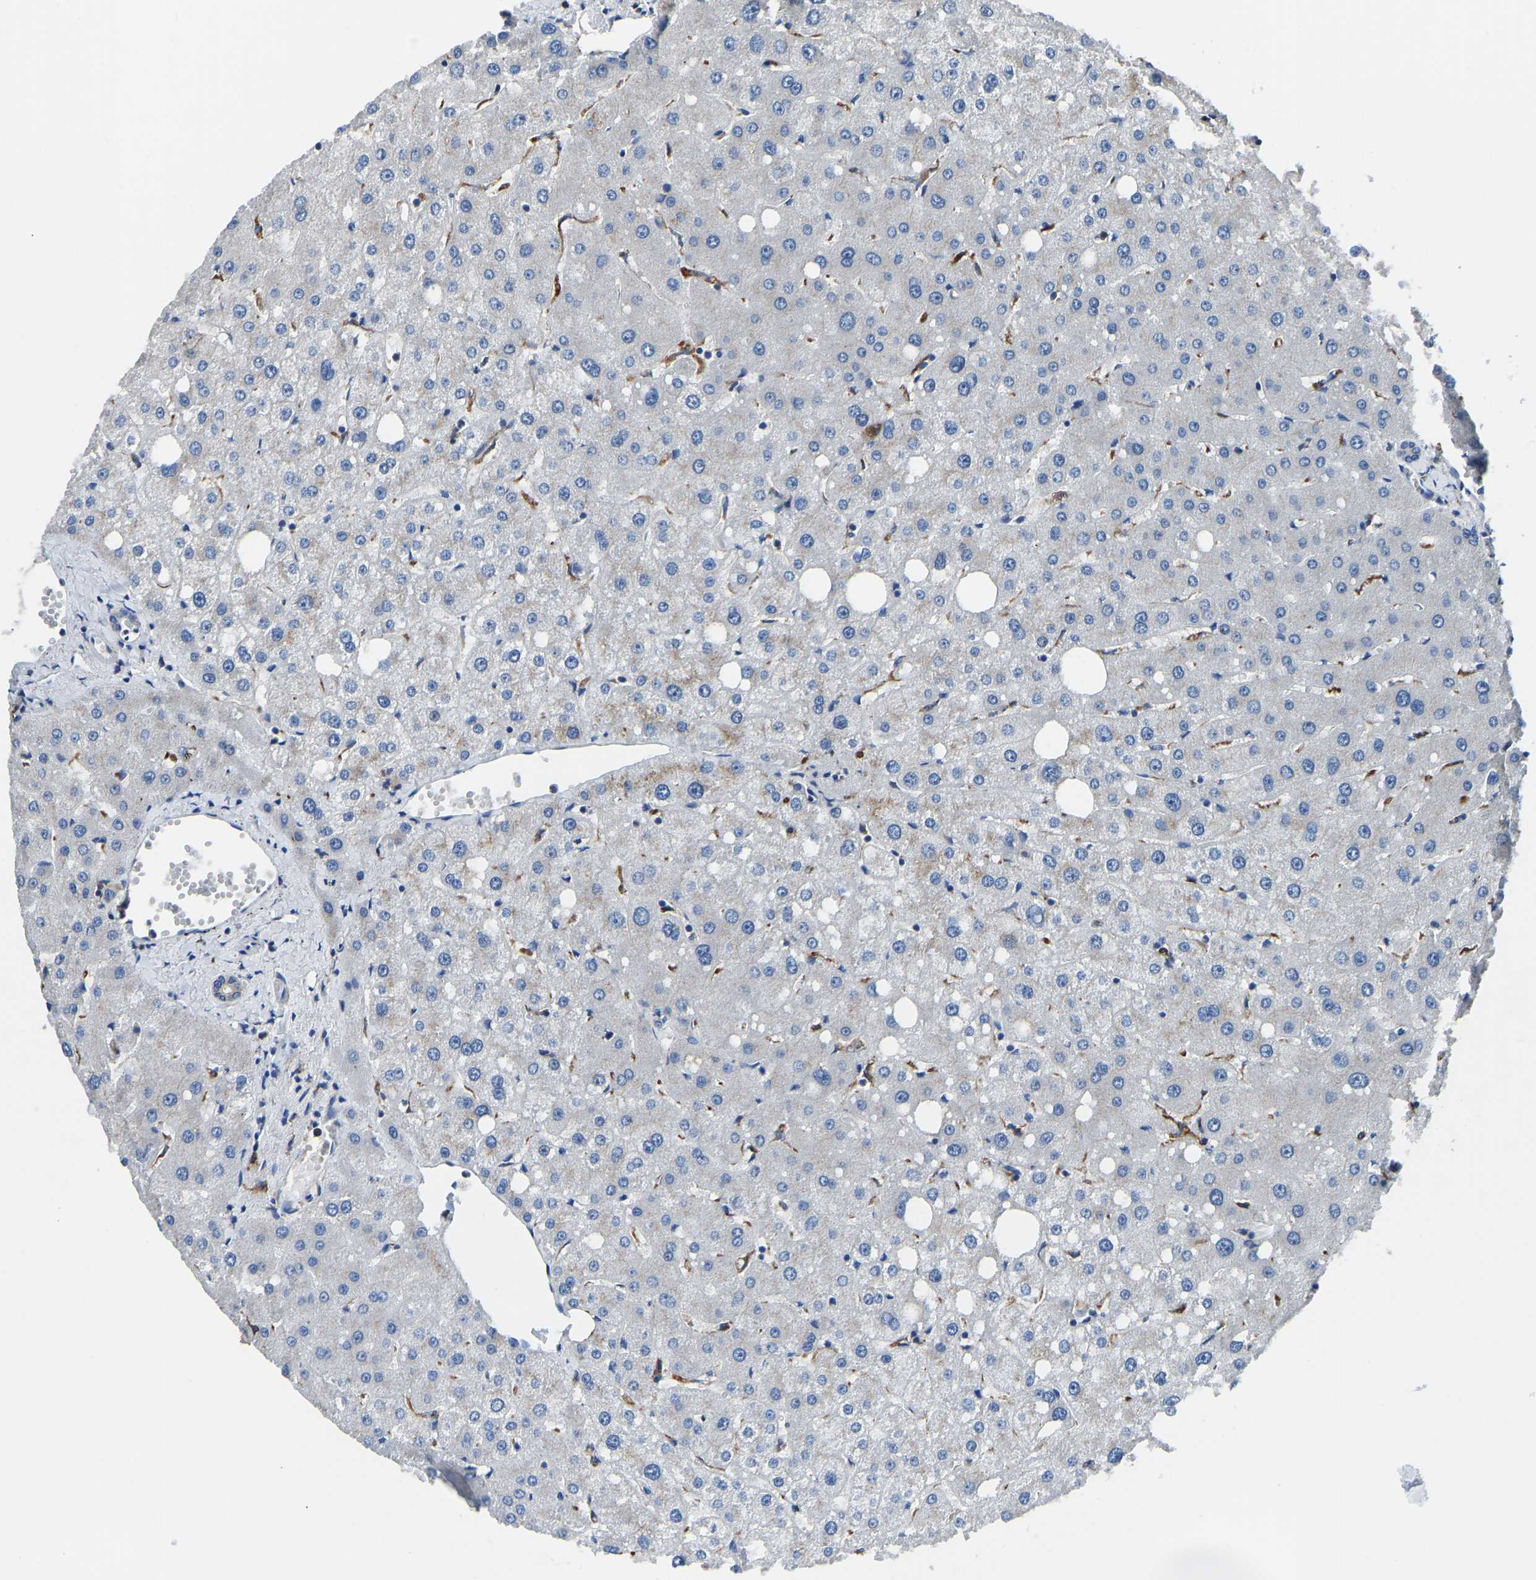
{"staining": {"intensity": "negative", "quantity": "none", "location": "none"}, "tissue": "liver", "cell_type": "Cholangiocytes", "image_type": "normal", "snomed": [{"axis": "morphology", "description": "Normal tissue, NOS"}, {"axis": "topography", "description": "Liver"}], "caption": "IHC of unremarkable liver reveals no positivity in cholangiocytes.", "gene": "ATP6V1E1", "patient": {"sex": "male", "age": 73}}